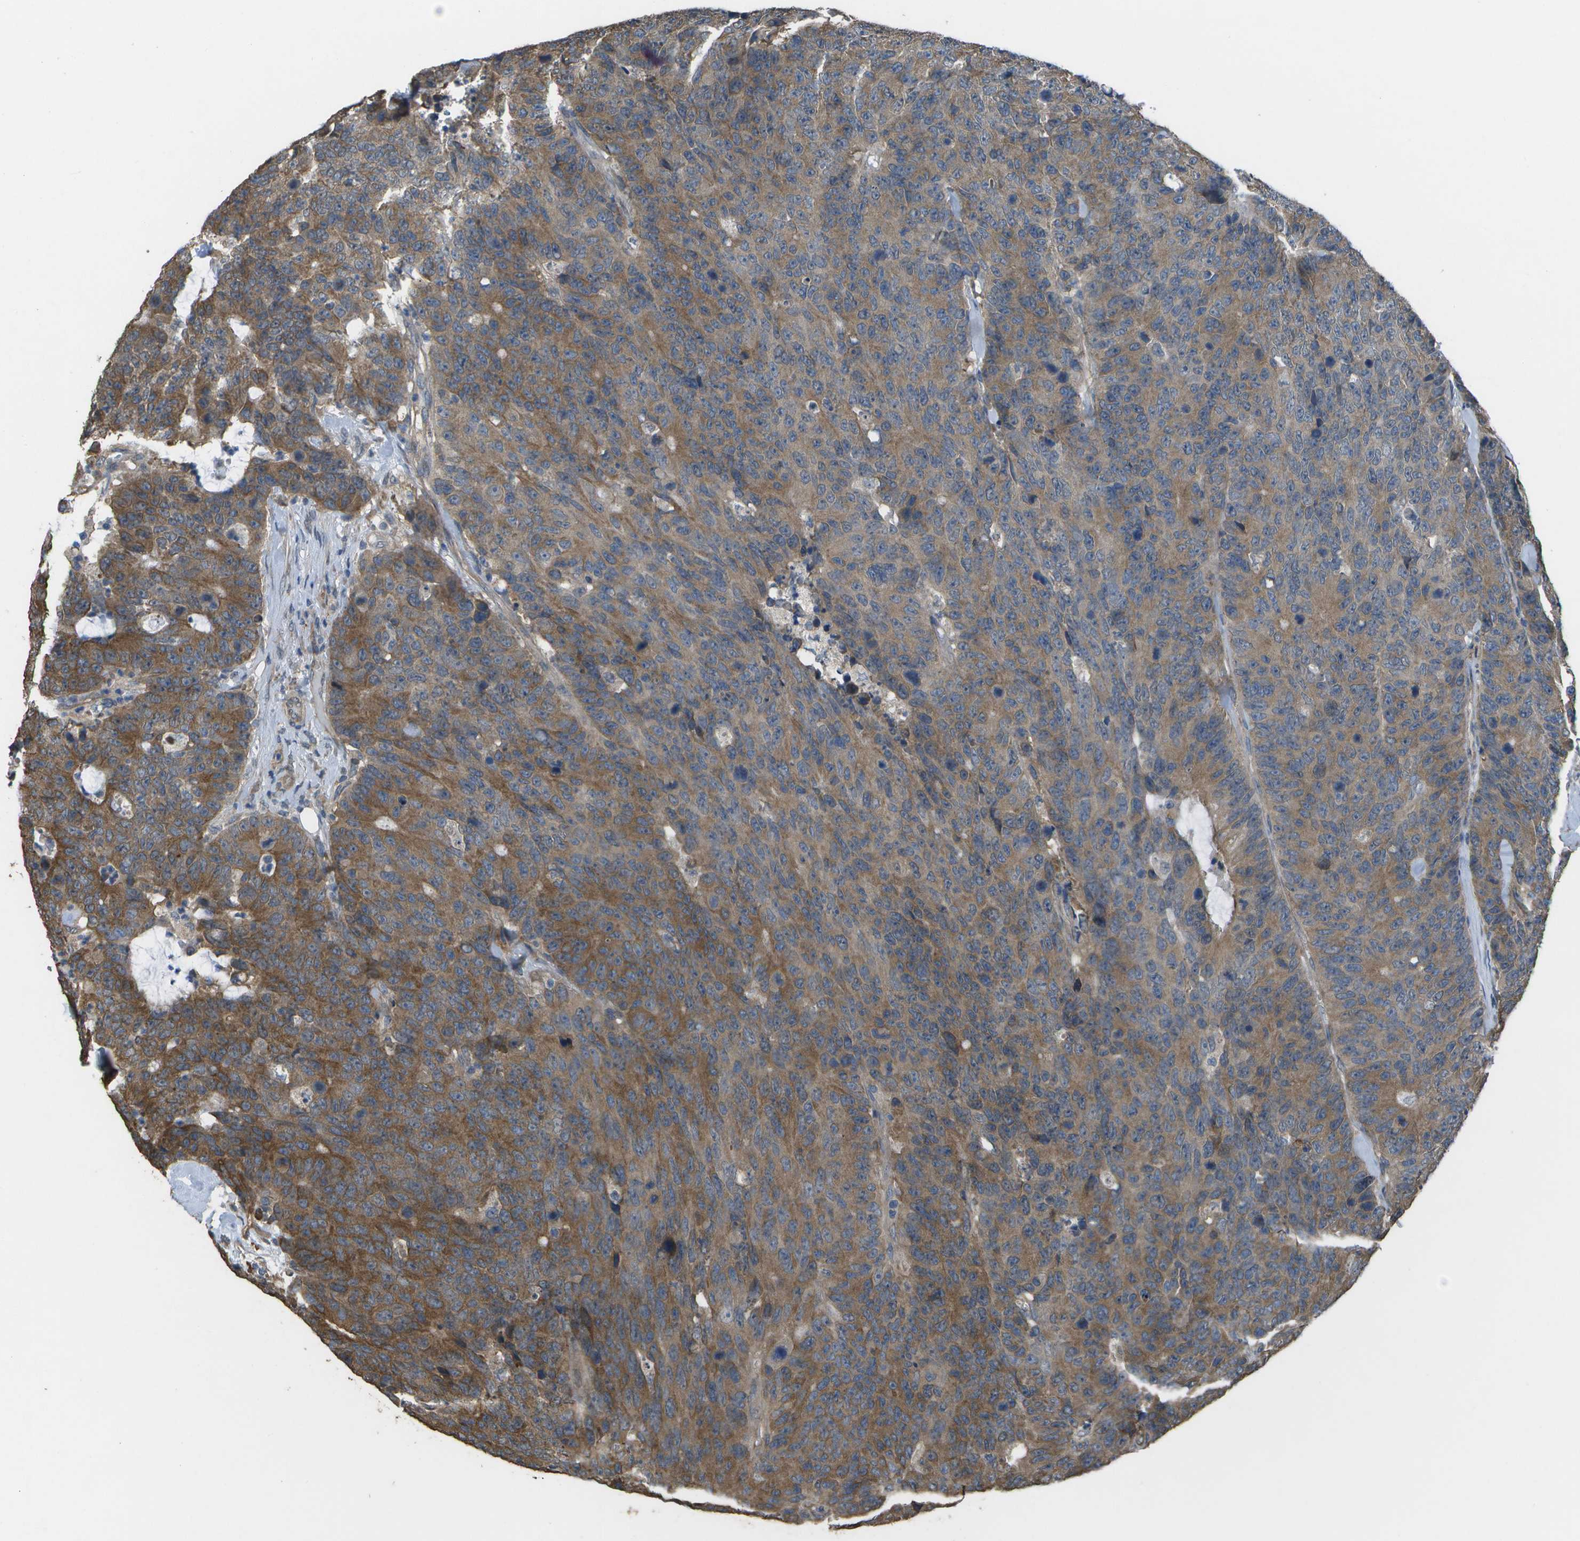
{"staining": {"intensity": "moderate", "quantity": ">75%", "location": "cytoplasmic/membranous"}, "tissue": "colorectal cancer", "cell_type": "Tumor cells", "image_type": "cancer", "snomed": [{"axis": "morphology", "description": "Adenocarcinoma, NOS"}, {"axis": "topography", "description": "Colon"}], "caption": "Colorectal adenocarcinoma stained with a protein marker shows moderate staining in tumor cells.", "gene": "CLNS1A", "patient": {"sex": "female", "age": 86}}